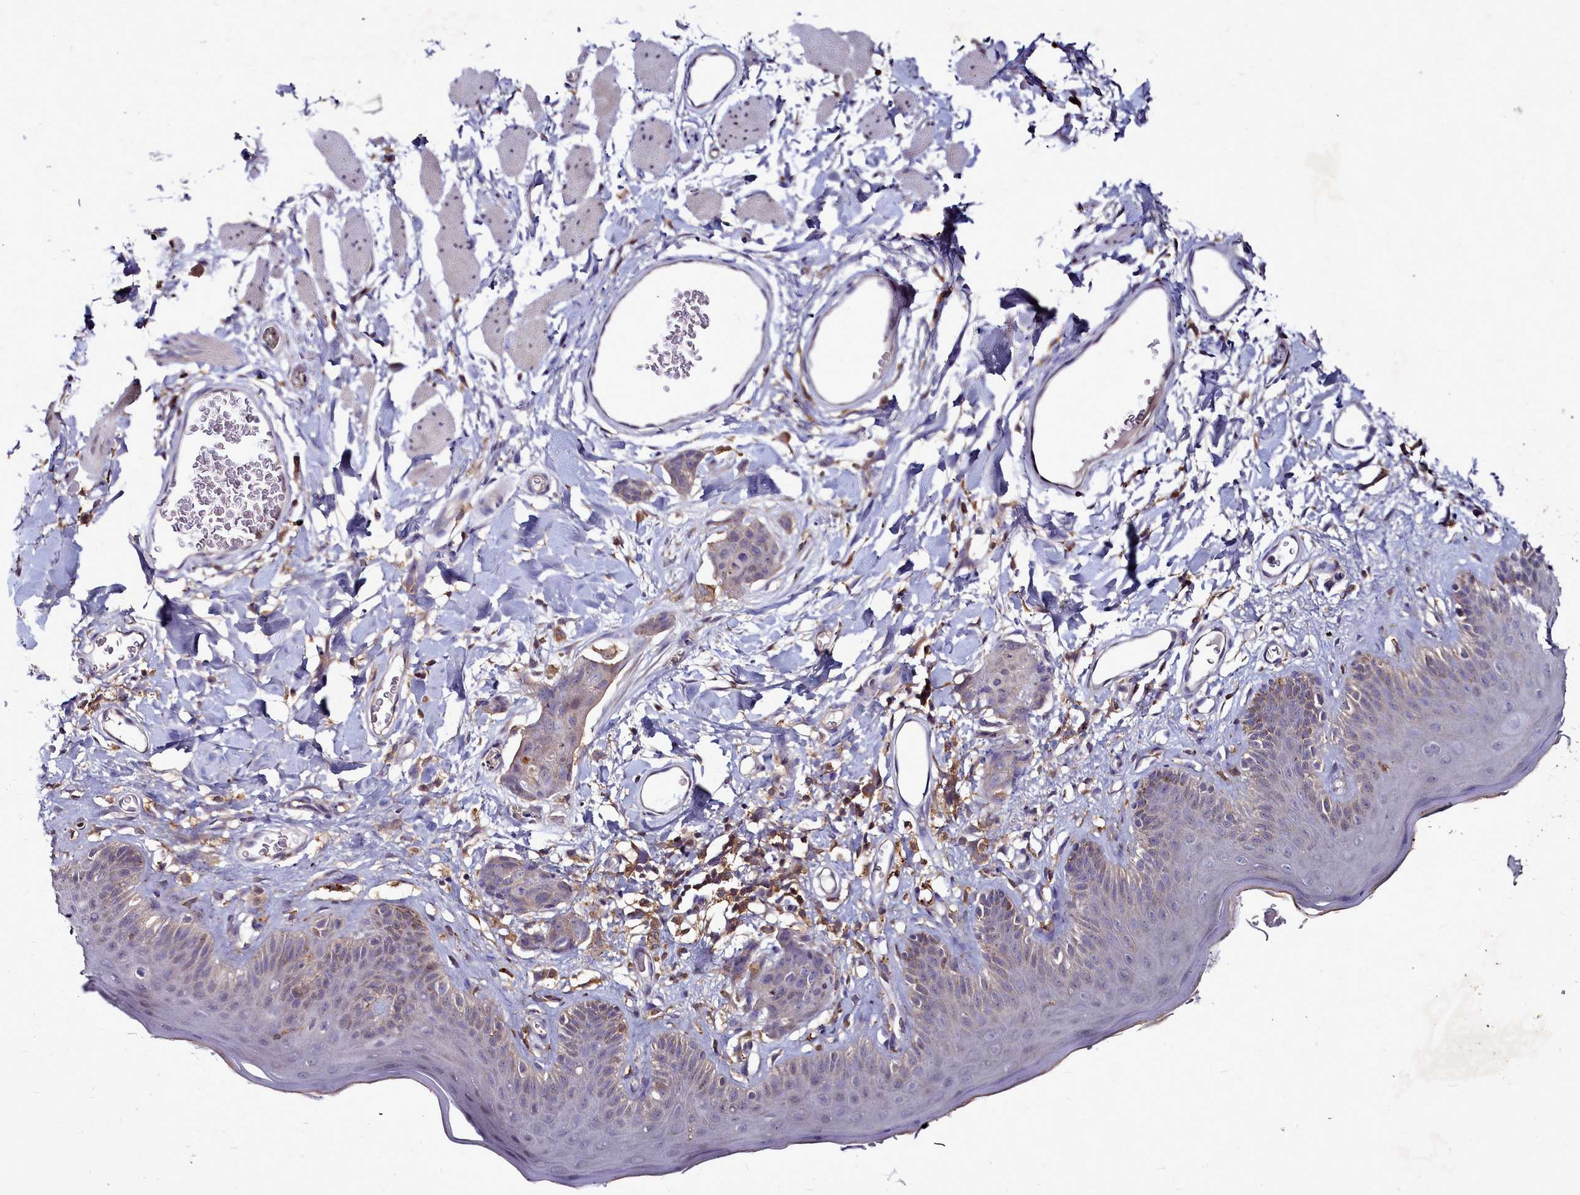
{"staining": {"intensity": "weak", "quantity": "<25%", "location": "cytoplasmic/membranous"}, "tissue": "skin cancer", "cell_type": "Tumor cells", "image_type": "cancer", "snomed": [{"axis": "morphology", "description": "Squamous cell carcinoma, NOS"}, {"axis": "topography", "description": "Skin"}, {"axis": "topography", "description": "Vulva"}], "caption": "Immunohistochemistry of skin cancer demonstrates no positivity in tumor cells. (DAB (3,3'-diaminobenzidine) immunohistochemistry, high magnification).", "gene": "NCKAP1L", "patient": {"sex": "female", "age": 85}}